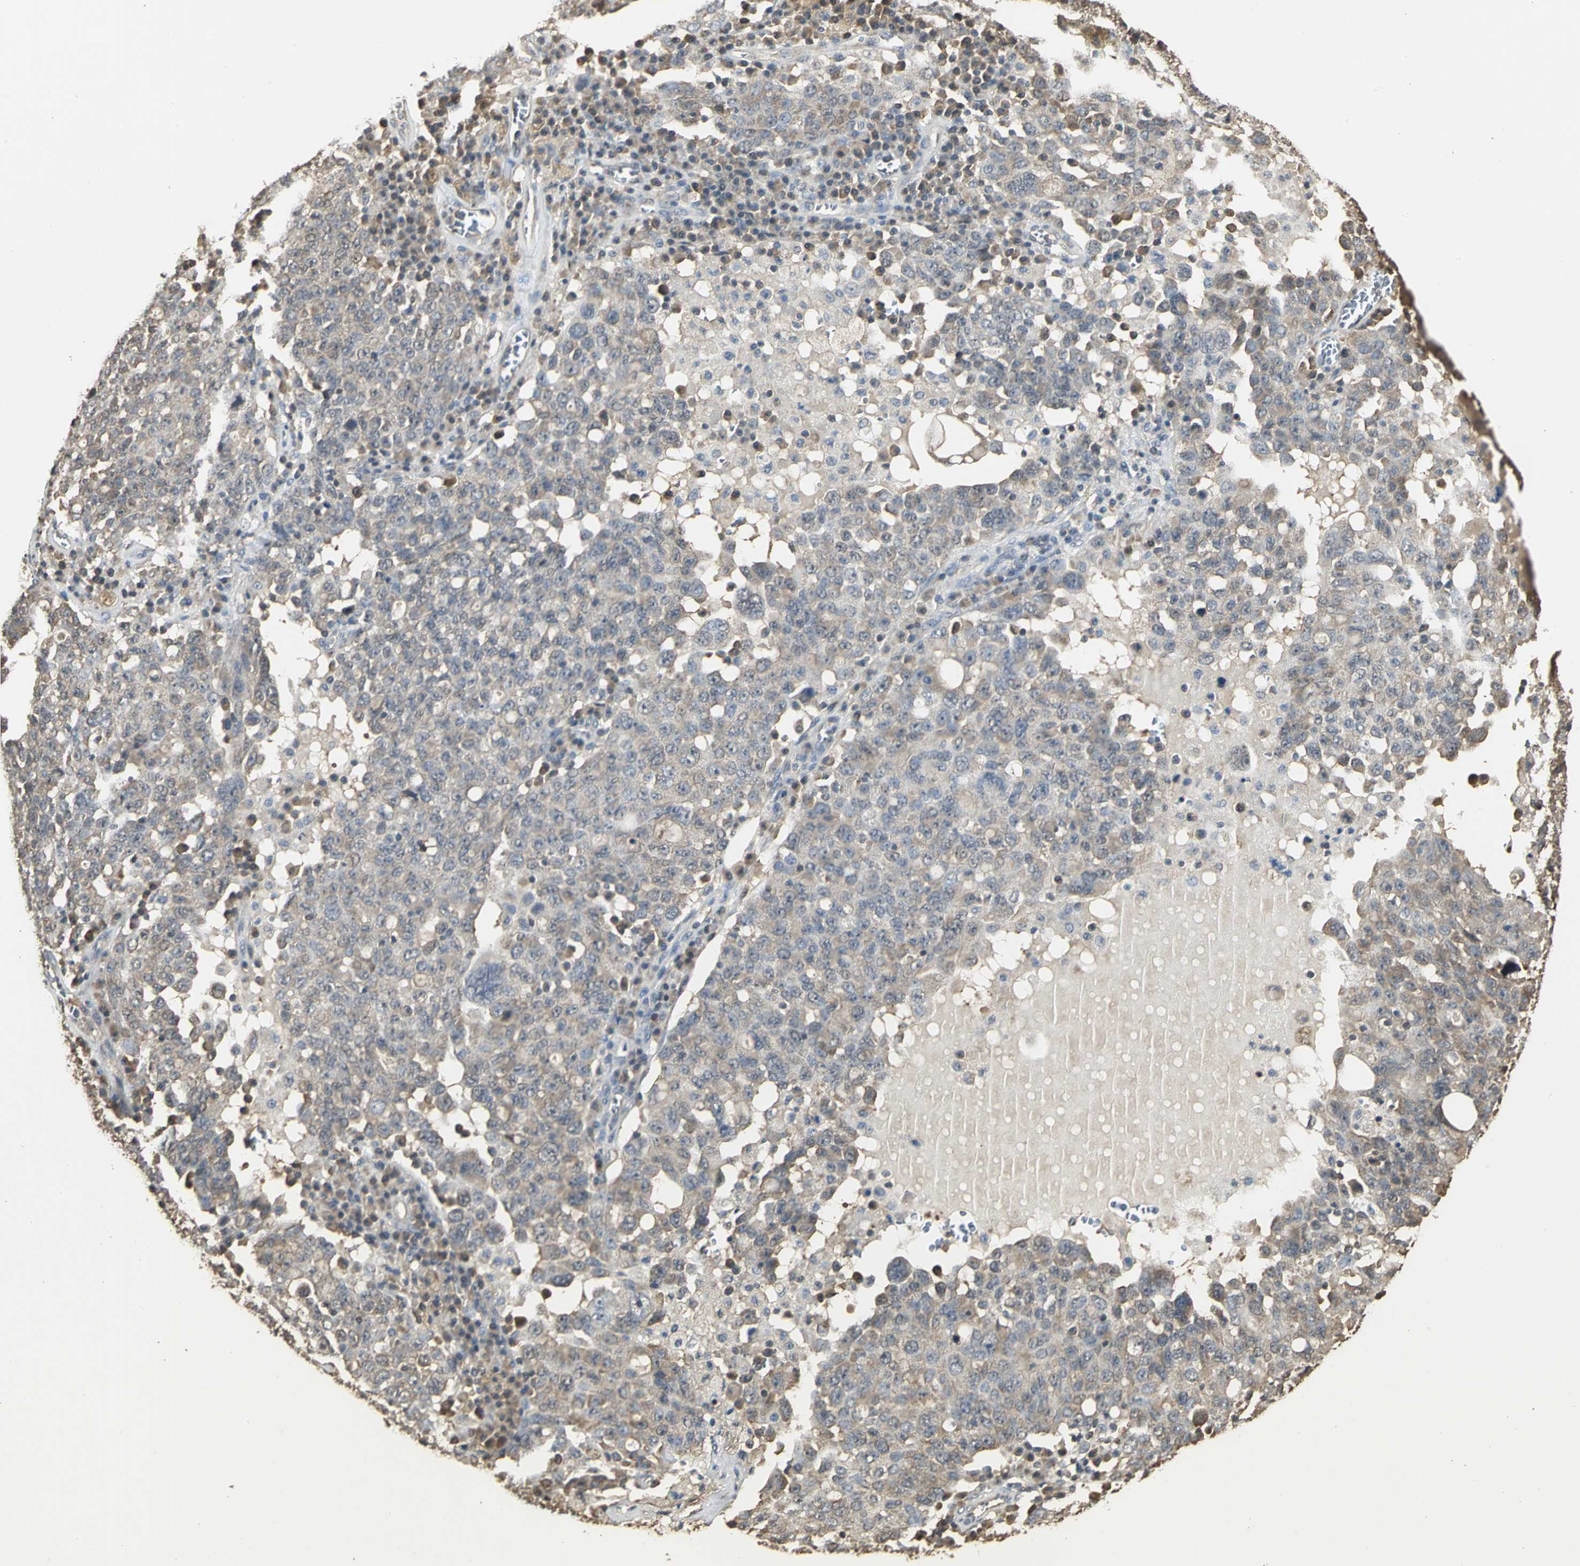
{"staining": {"intensity": "weak", "quantity": ">75%", "location": "cytoplasmic/membranous"}, "tissue": "ovarian cancer", "cell_type": "Tumor cells", "image_type": "cancer", "snomed": [{"axis": "morphology", "description": "Carcinoma, endometroid"}, {"axis": "topography", "description": "Ovary"}], "caption": "Ovarian cancer (endometroid carcinoma) was stained to show a protein in brown. There is low levels of weak cytoplasmic/membranous positivity in about >75% of tumor cells. The staining is performed using DAB brown chromogen to label protein expression. The nuclei are counter-stained blue using hematoxylin.", "gene": "PARK7", "patient": {"sex": "female", "age": 62}}